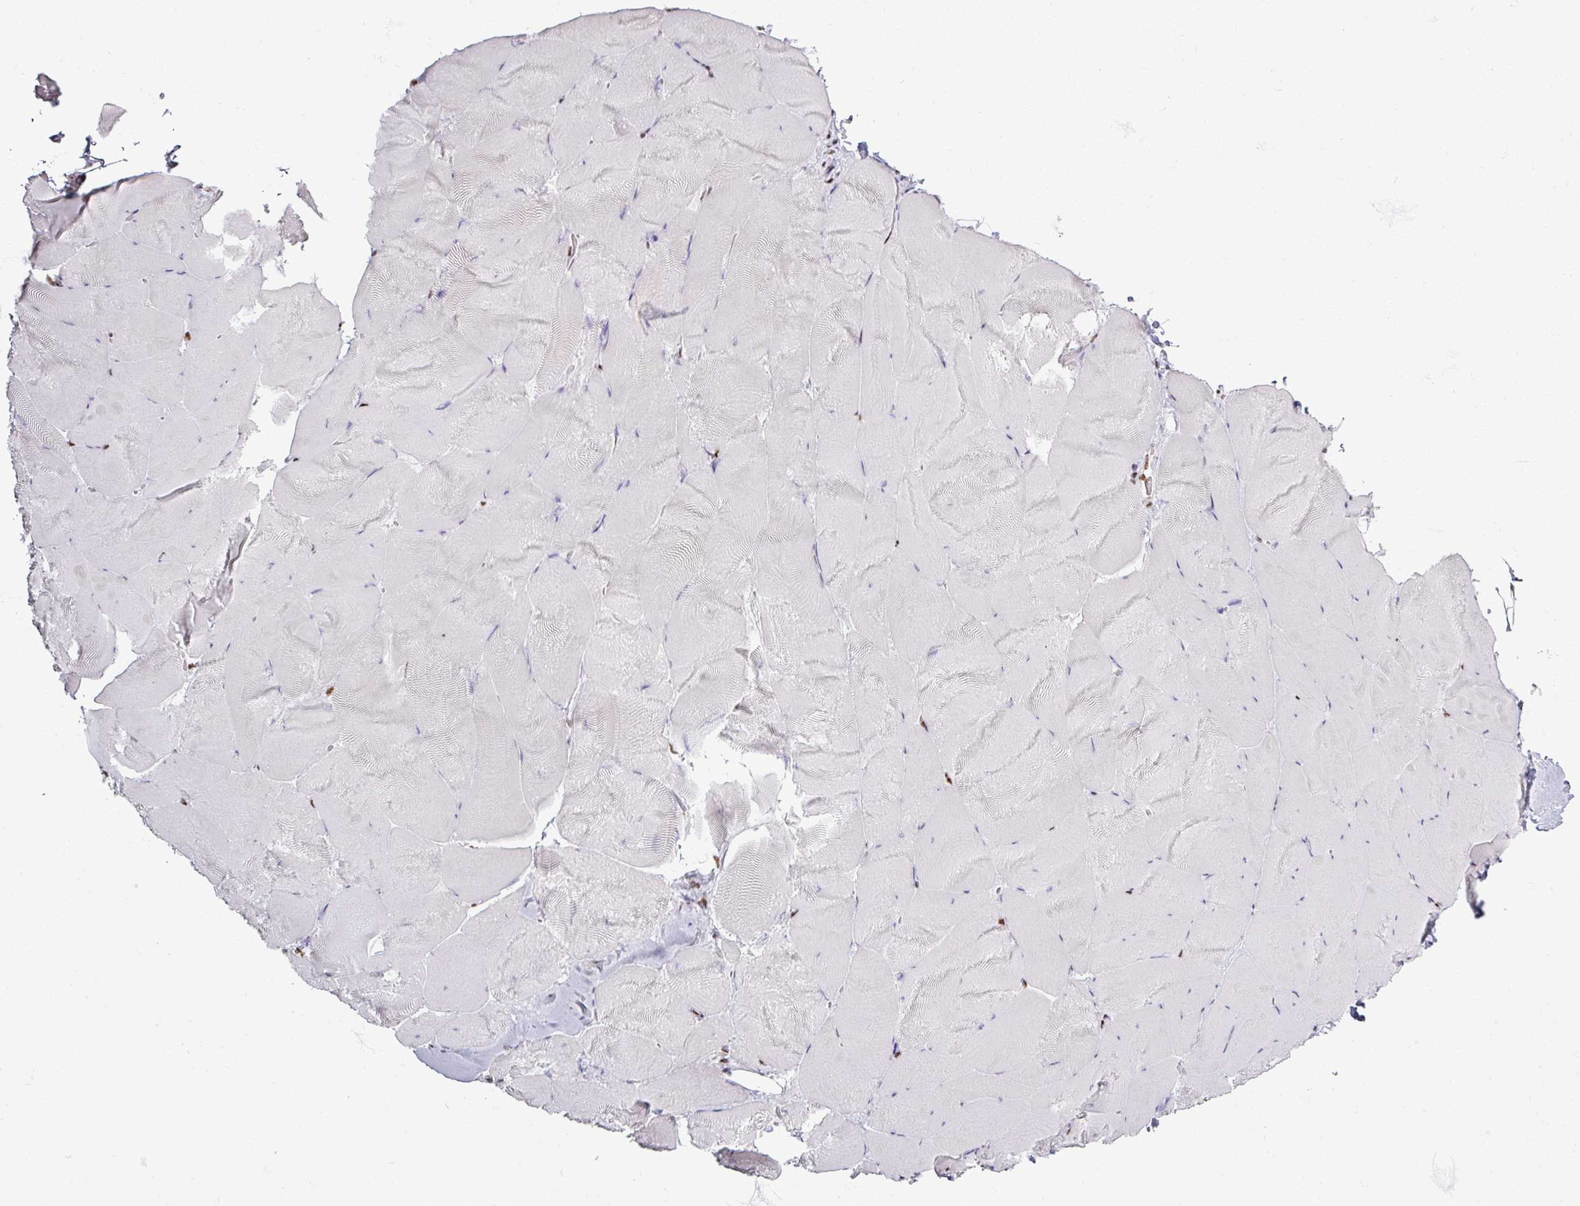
{"staining": {"intensity": "negative", "quantity": "none", "location": "none"}, "tissue": "skeletal muscle", "cell_type": "Myocytes", "image_type": "normal", "snomed": [{"axis": "morphology", "description": "Normal tissue, NOS"}, {"axis": "topography", "description": "Skeletal muscle"}], "caption": "IHC image of unremarkable skeletal muscle: human skeletal muscle stained with DAB displays no significant protein staining in myocytes.", "gene": "ADAR", "patient": {"sex": "female", "age": 64}}